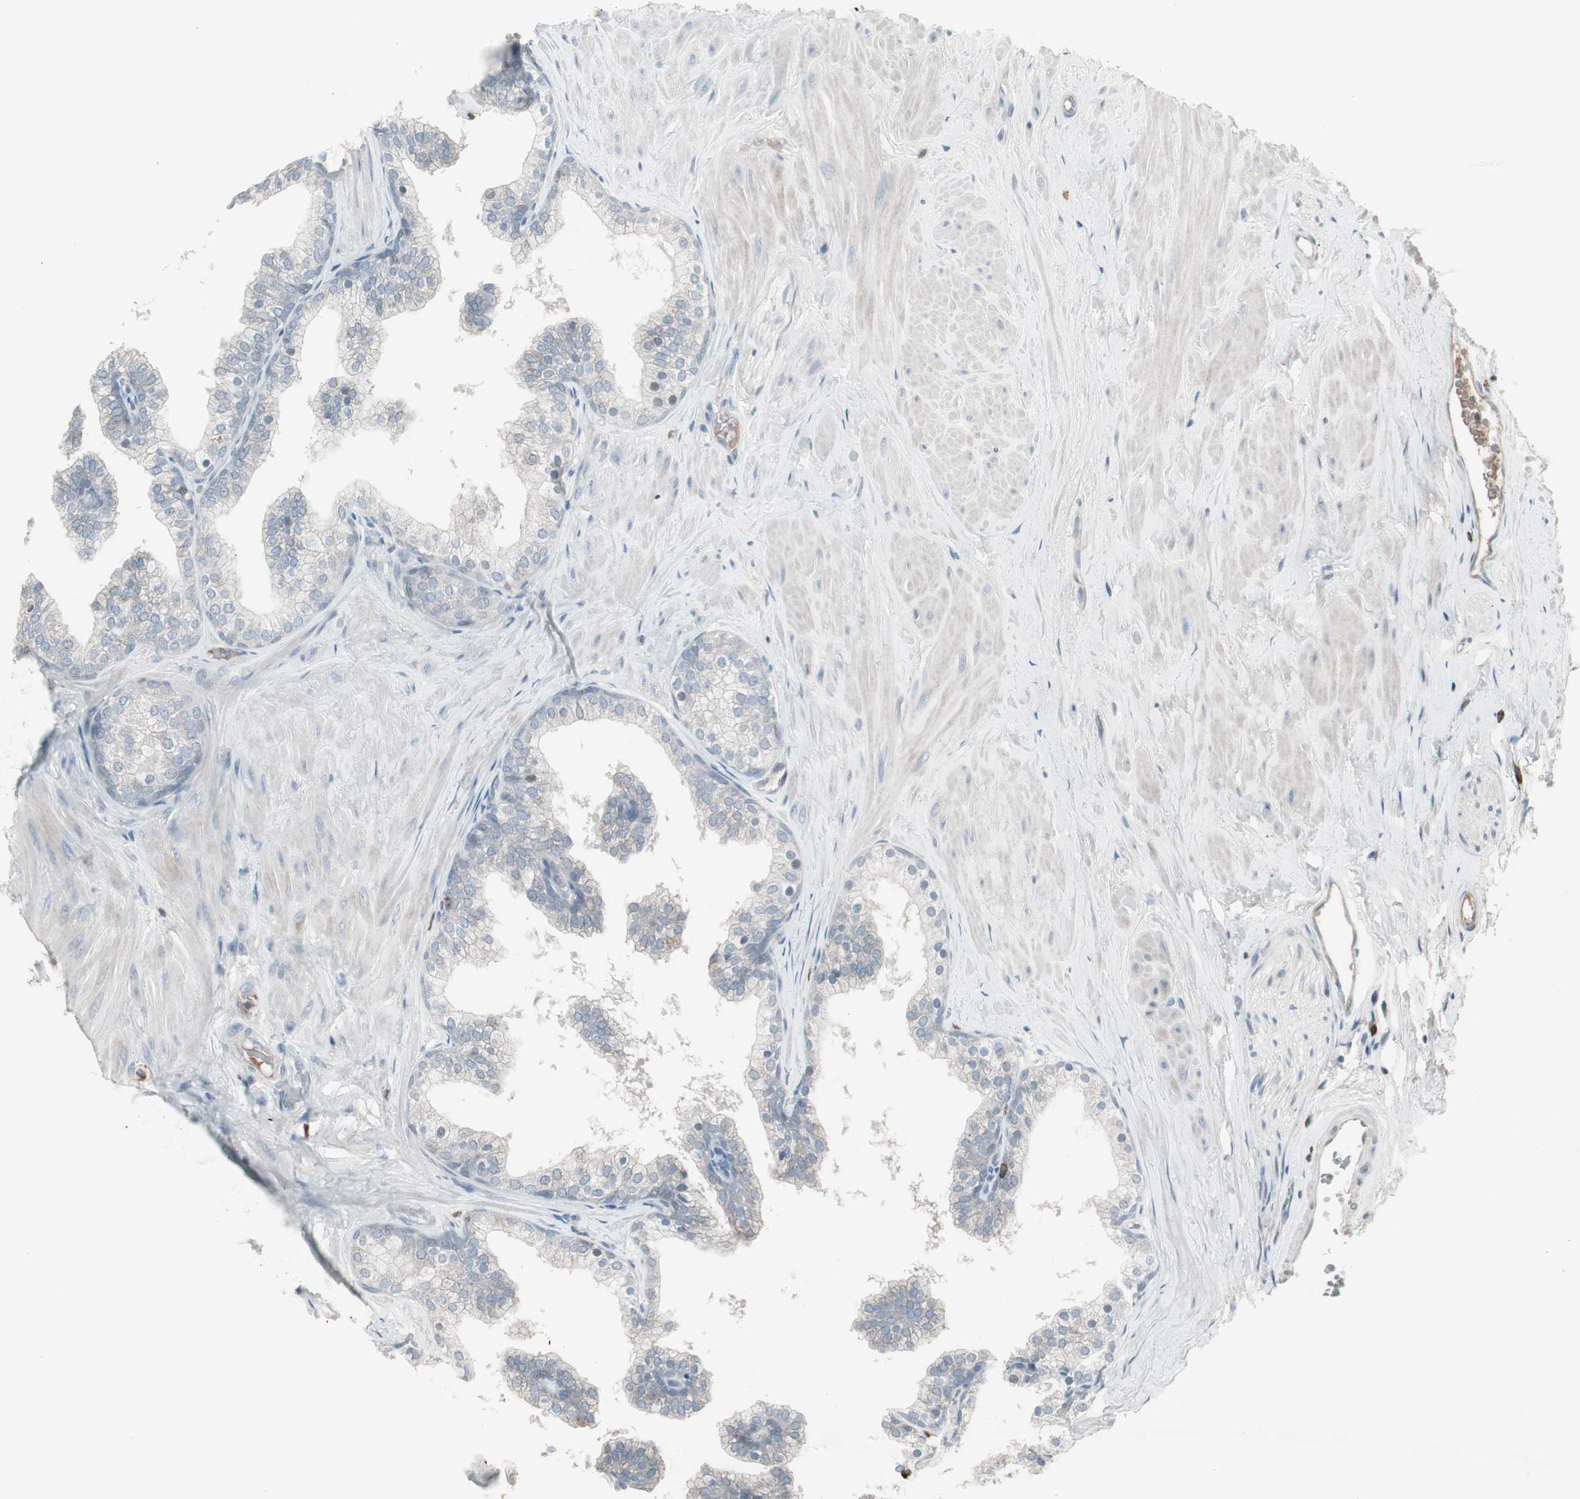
{"staining": {"intensity": "weak", "quantity": "<25%", "location": "cytoplasmic/membranous"}, "tissue": "prostate", "cell_type": "Glandular cells", "image_type": "normal", "snomed": [{"axis": "morphology", "description": "Normal tissue, NOS"}, {"axis": "topography", "description": "Prostate"}], "caption": "DAB immunohistochemical staining of unremarkable prostate reveals no significant positivity in glandular cells. Nuclei are stained in blue.", "gene": "ZSCAN32", "patient": {"sex": "male", "age": 60}}